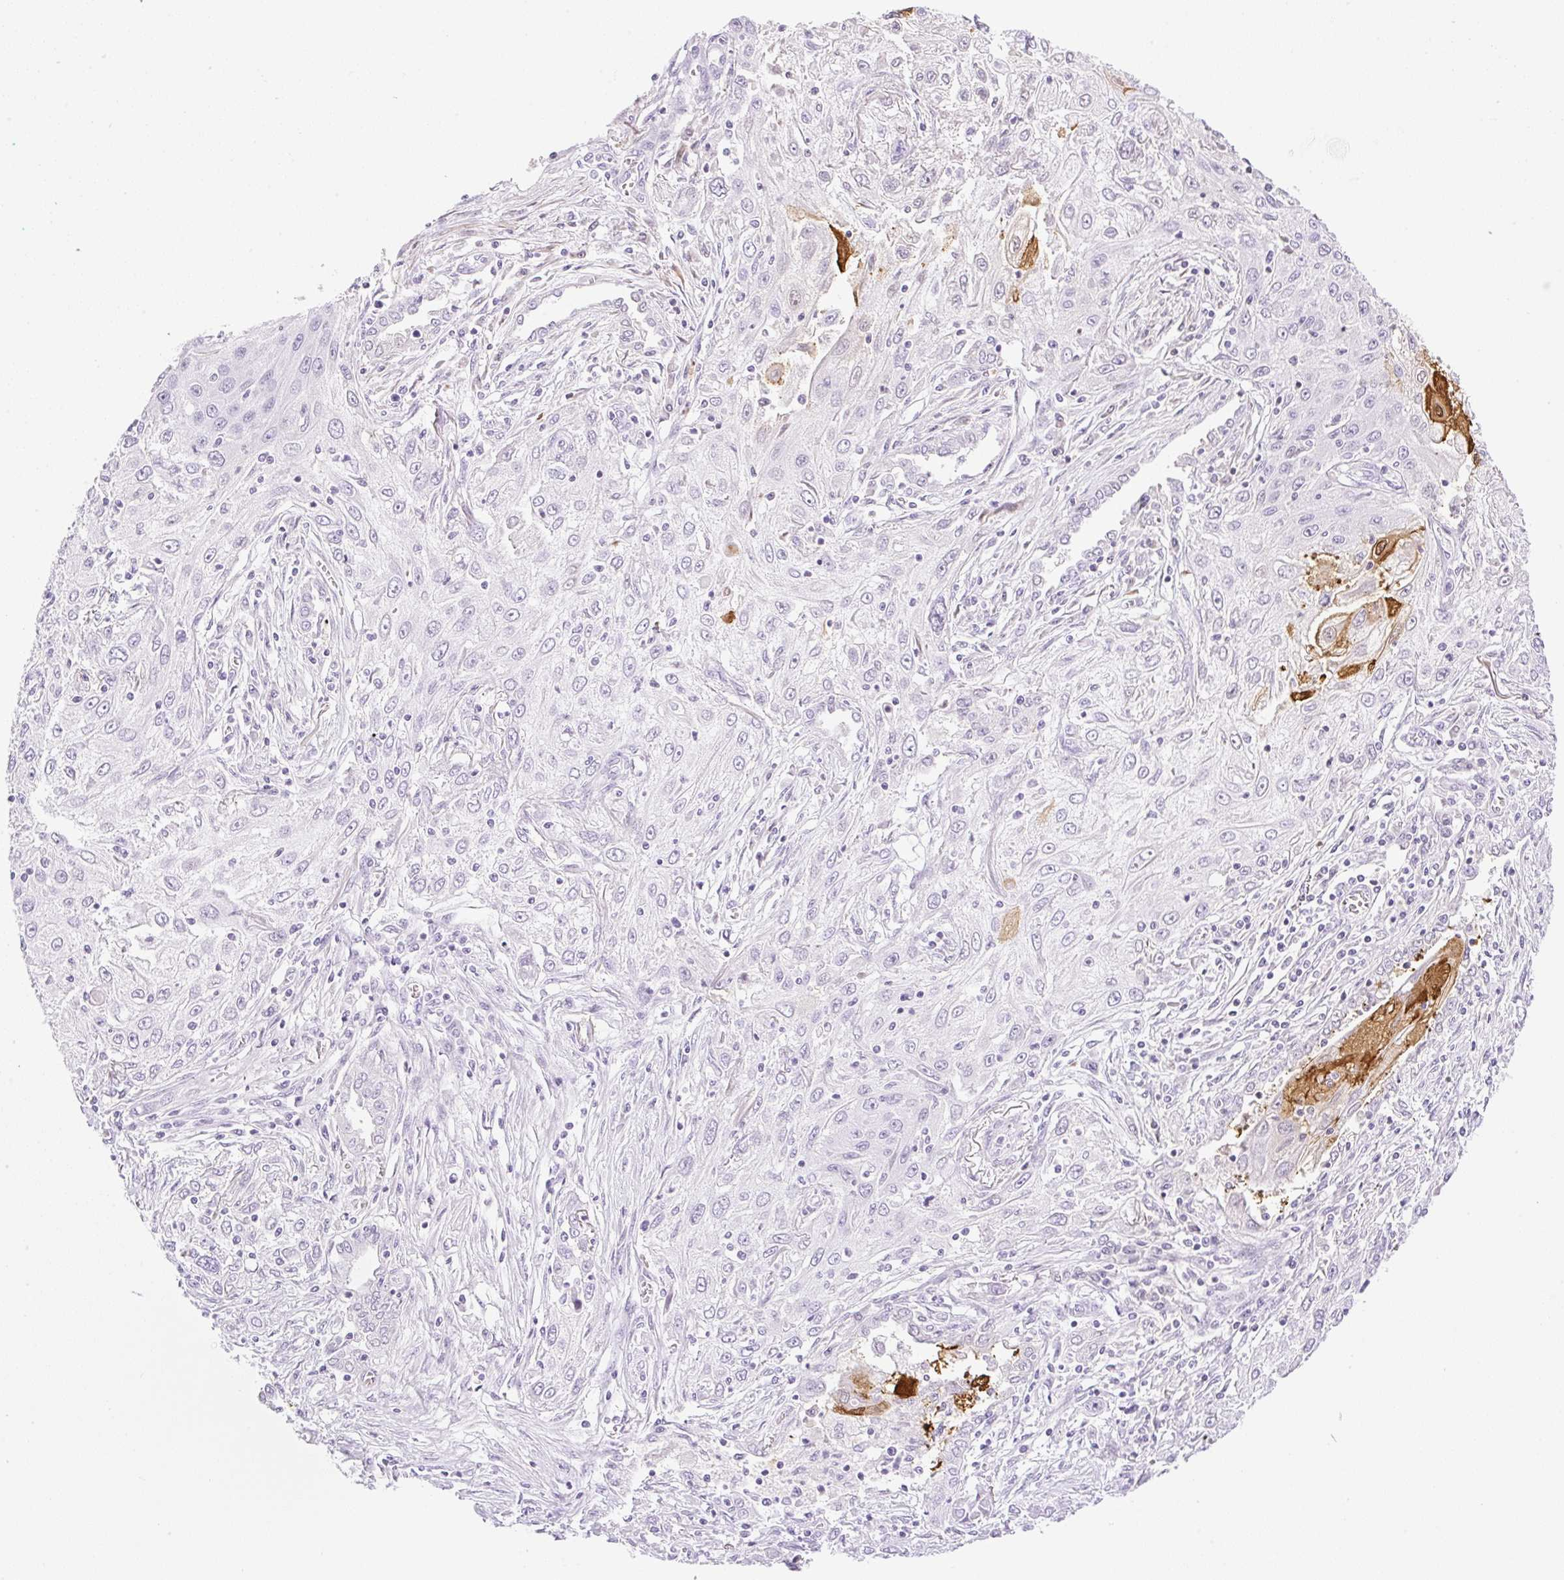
{"staining": {"intensity": "strong", "quantity": "<25%", "location": "cytoplasmic/membranous,nuclear"}, "tissue": "lung cancer", "cell_type": "Tumor cells", "image_type": "cancer", "snomed": [{"axis": "morphology", "description": "Squamous cell carcinoma, NOS"}, {"axis": "topography", "description": "Lung"}], "caption": "Brown immunohistochemical staining in human lung cancer (squamous cell carcinoma) shows strong cytoplasmic/membranous and nuclear staining in about <25% of tumor cells. (Brightfield microscopy of DAB IHC at high magnification).", "gene": "SPRR4", "patient": {"sex": "female", "age": 69}}